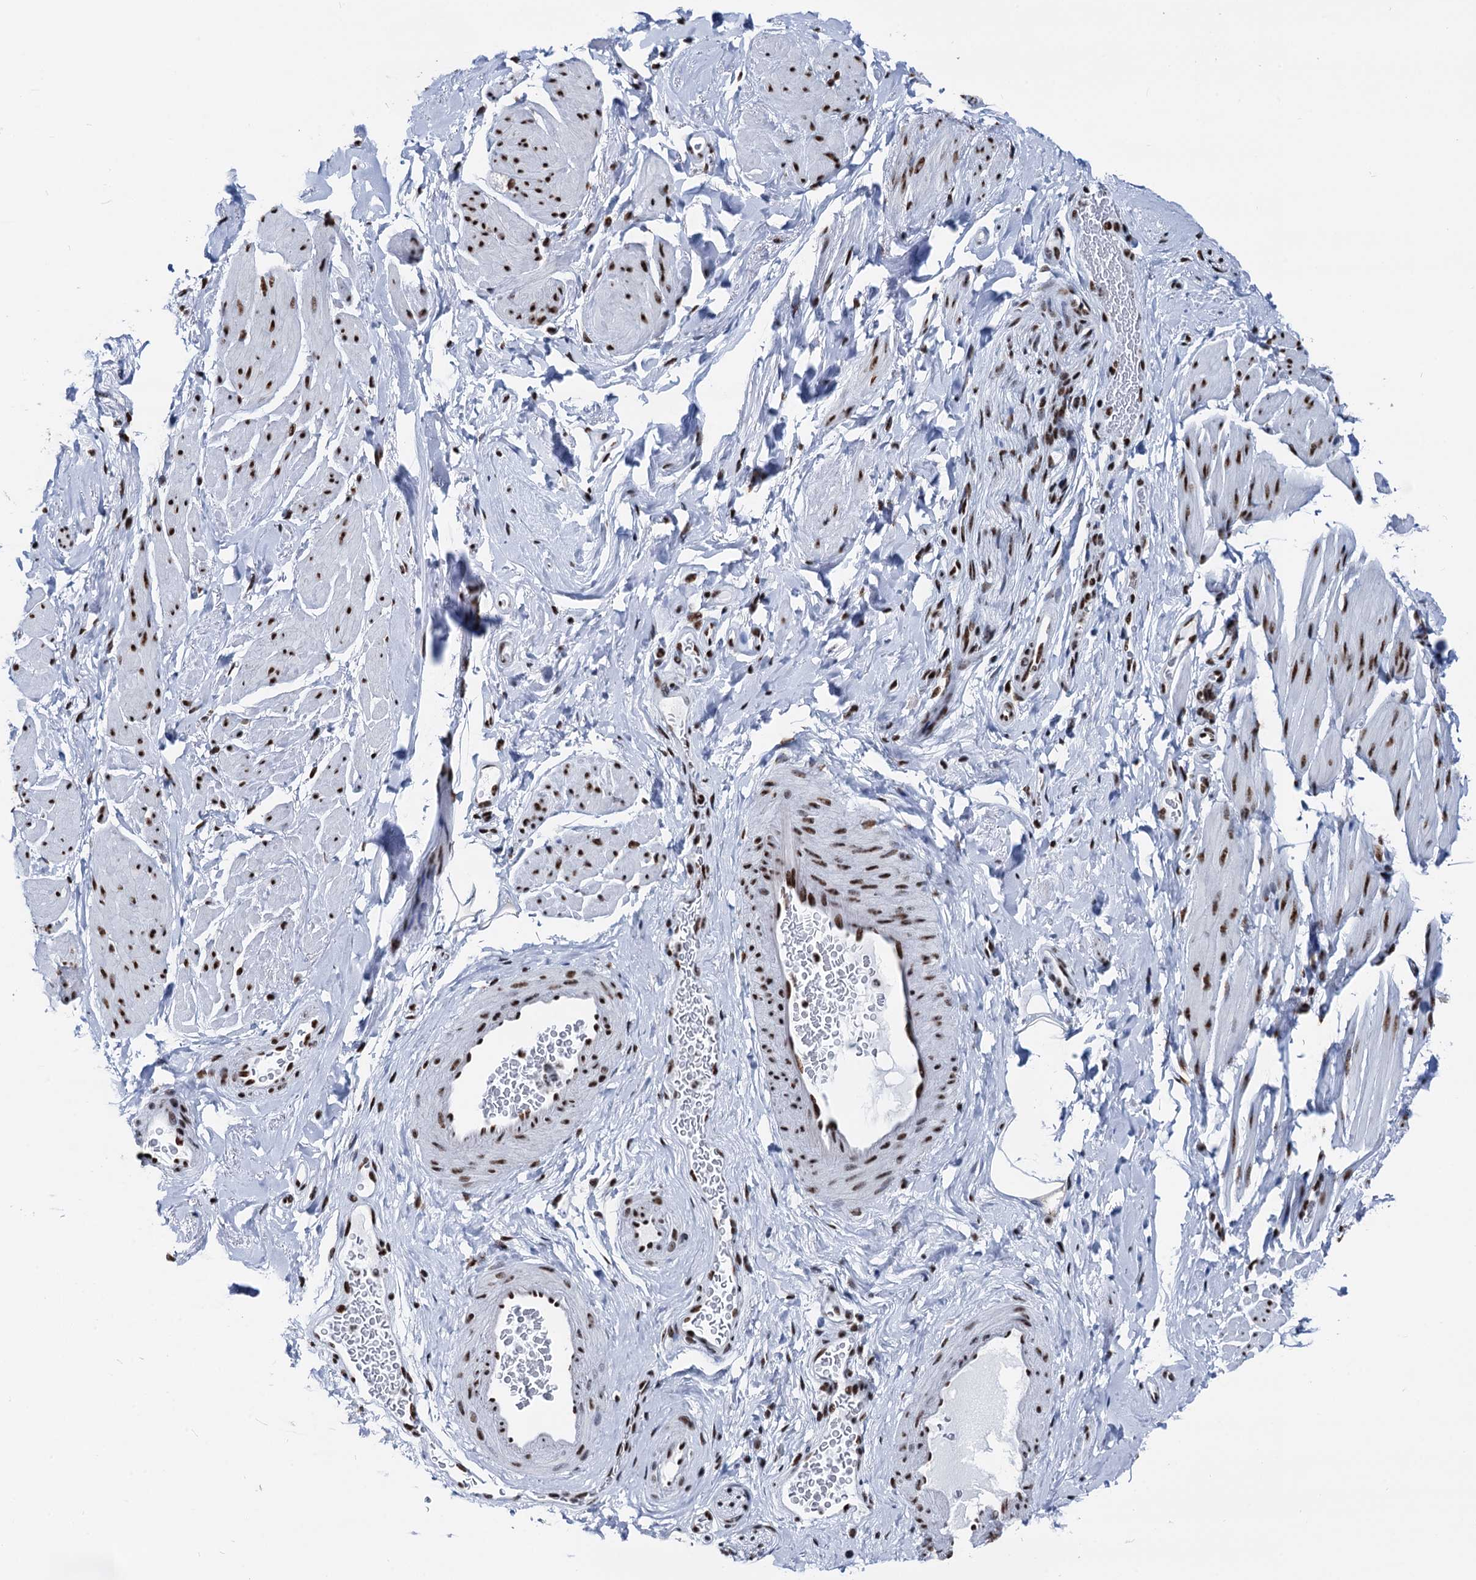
{"staining": {"intensity": "strong", "quantity": "25%-75%", "location": "nuclear"}, "tissue": "smooth muscle", "cell_type": "Smooth muscle cells", "image_type": "normal", "snomed": [{"axis": "morphology", "description": "Normal tissue, NOS"}, {"axis": "topography", "description": "Smooth muscle"}, {"axis": "topography", "description": "Peripheral nerve tissue"}], "caption": "Immunohistochemistry (IHC) photomicrograph of normal smooth muscle stained for a protein (brown), which displays high levels of strong nuclear staining in about 25%-75% of smooth muscle cells.", "gene": "DDX23", "patient": {"sex": "male", "age": 69}}